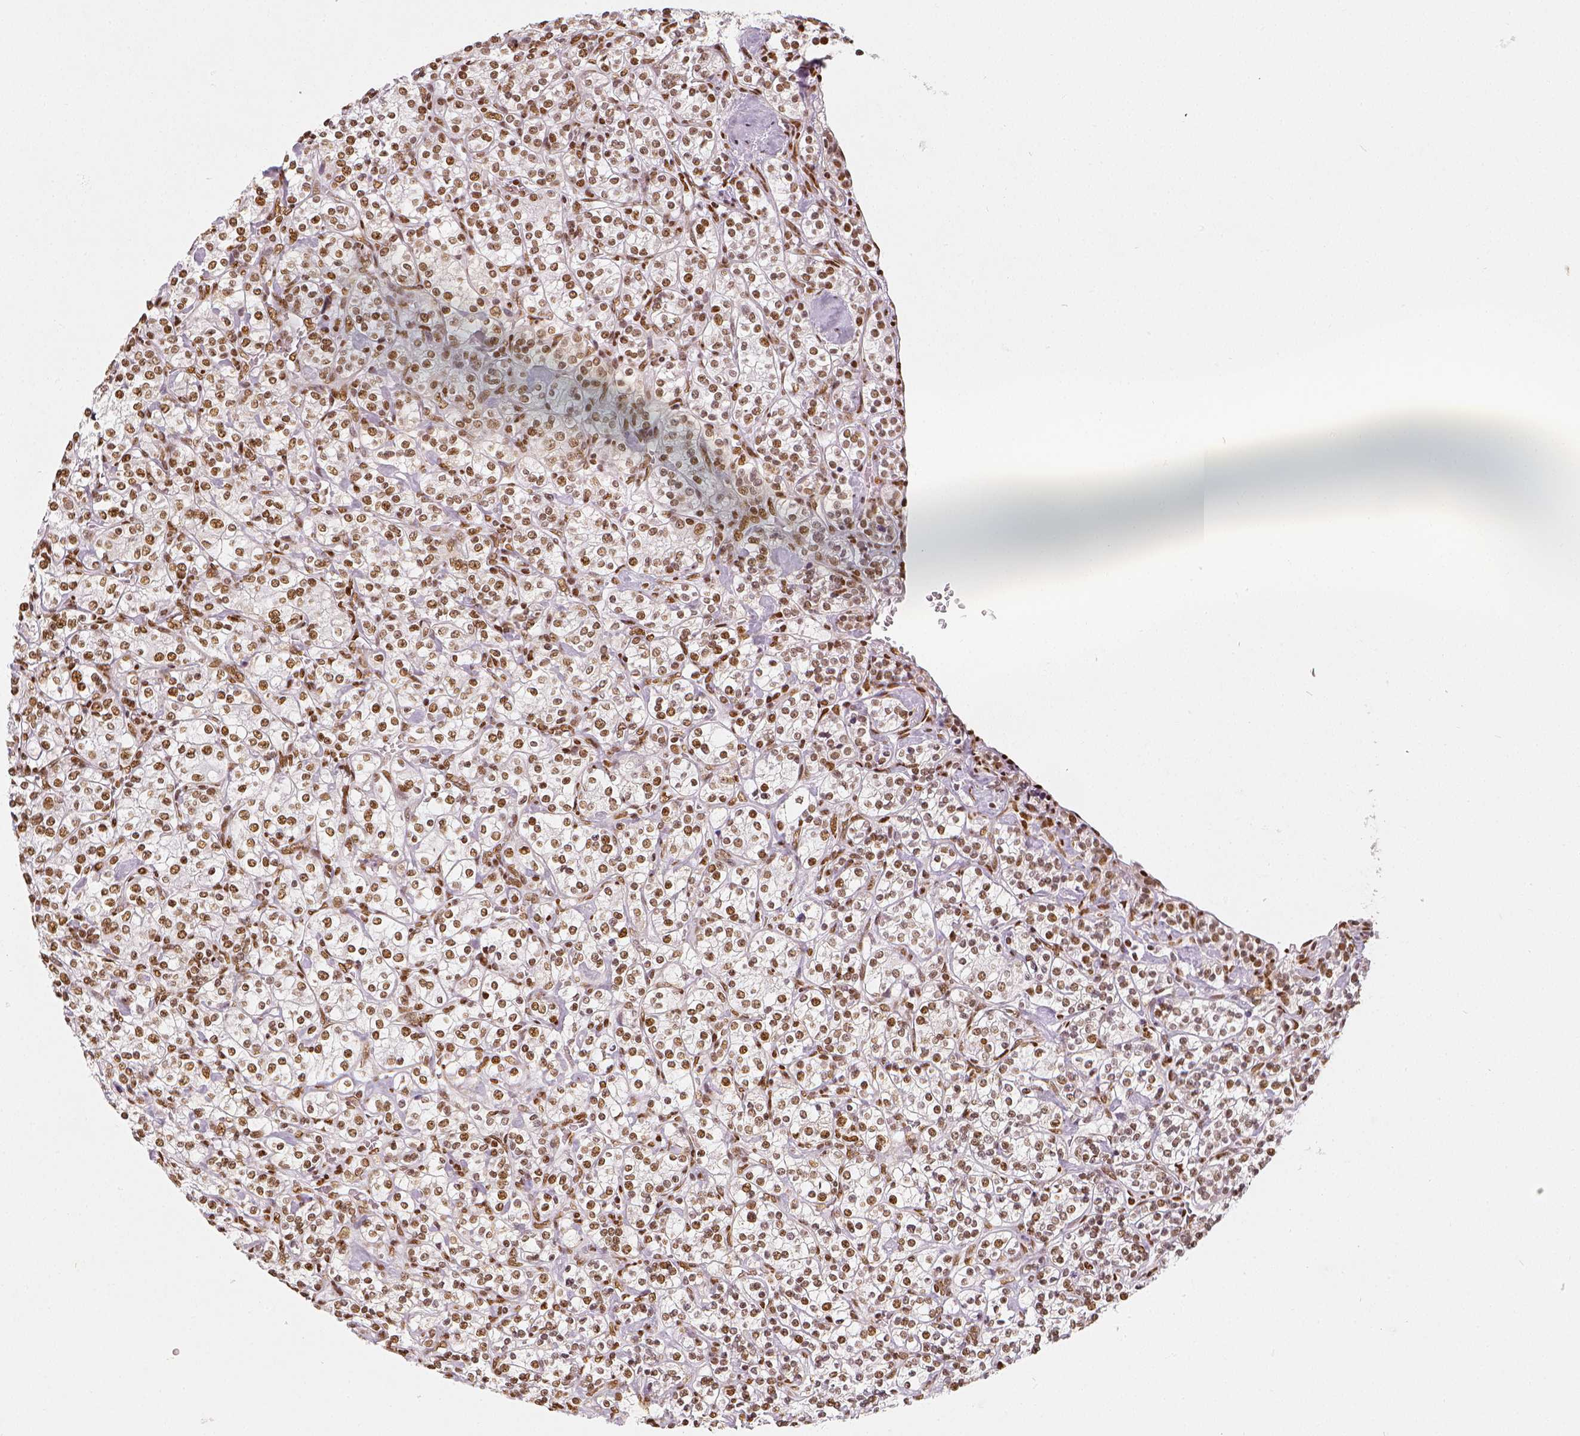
{"staining": {"intensity": "moderate", "quantity": ">75%", "location": "nuclear"}, "tissue": "renal cancer", "cell_type": "Tumor cells", "image_type": "cancer", "snomed": [{"axis": "morphology", "description": "Adenocarcinoma, NOS"}, {"axis": "topography", "description": "Kidney"}], "caption": "Immunohistochemistry (IHC) image of renal cancer (adenocarcinoma) stained for a protein (brown), which reveals medium levels of moderate nuclear positivity in approximately >75% of tumor cells.", "gene": "KDM5B", "patient": {"sex": "male", "age": 77}}